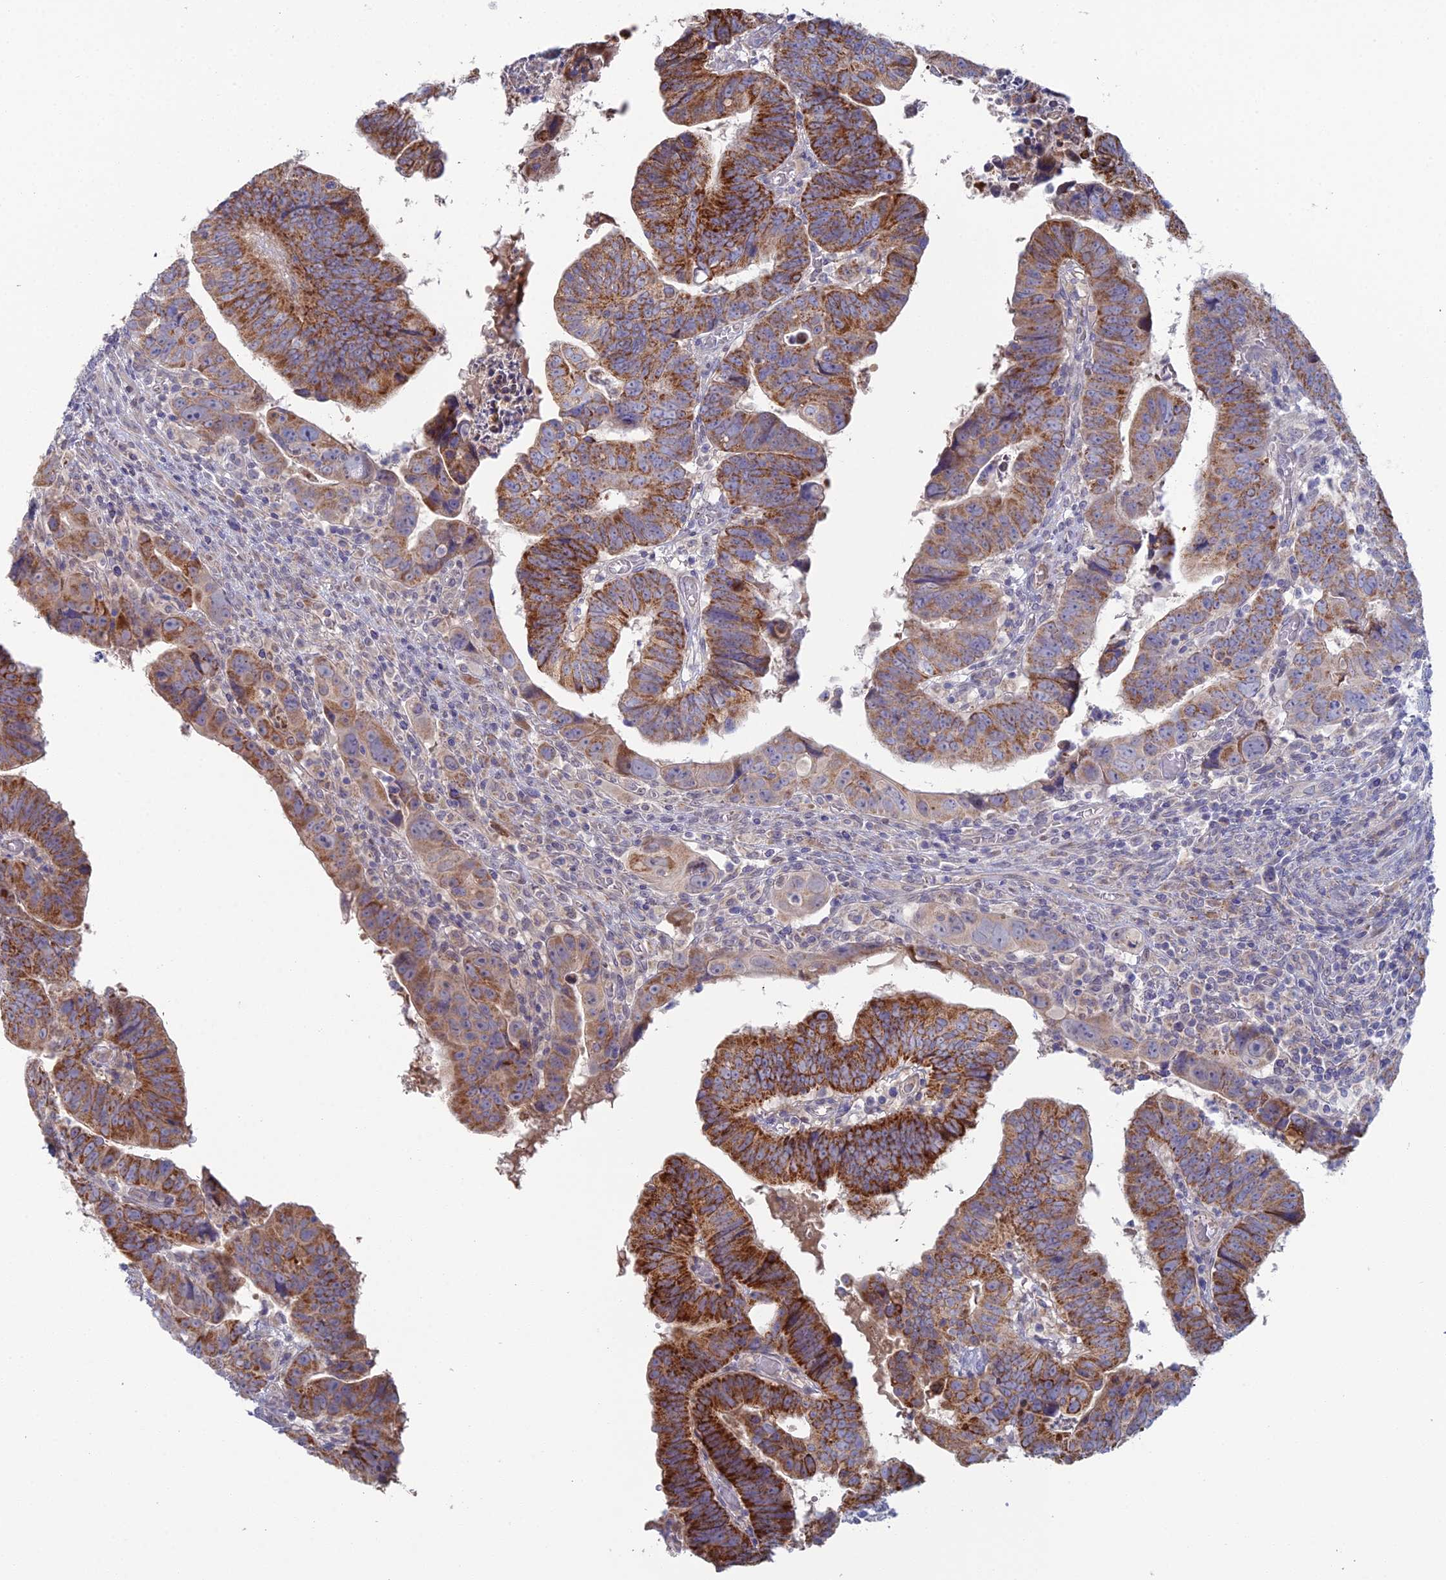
{"staining": {"intensity": "moderate", "quantity": ">75%", "location": "cytoplasmic/membranous"}, "tissue": "colorectal cancer", "cell_type": "Tumor cells", "image_type": "cancer", "snomed": [{"axis": "morphology", "description": "Normal tissue, NOS"}, {"axis": "morphology", "description": "Adenocarcinoma, NOS"}, {"axis": "topography", "description": "Rectum"}], "caption": "Moderate cytoplasmic/membranous protein staining is appreciated in about >75% of tumor cells in colorectal adenocarcinoma.", "gene": "ARL16", "patient": {"sex": "female", "age": 65}}